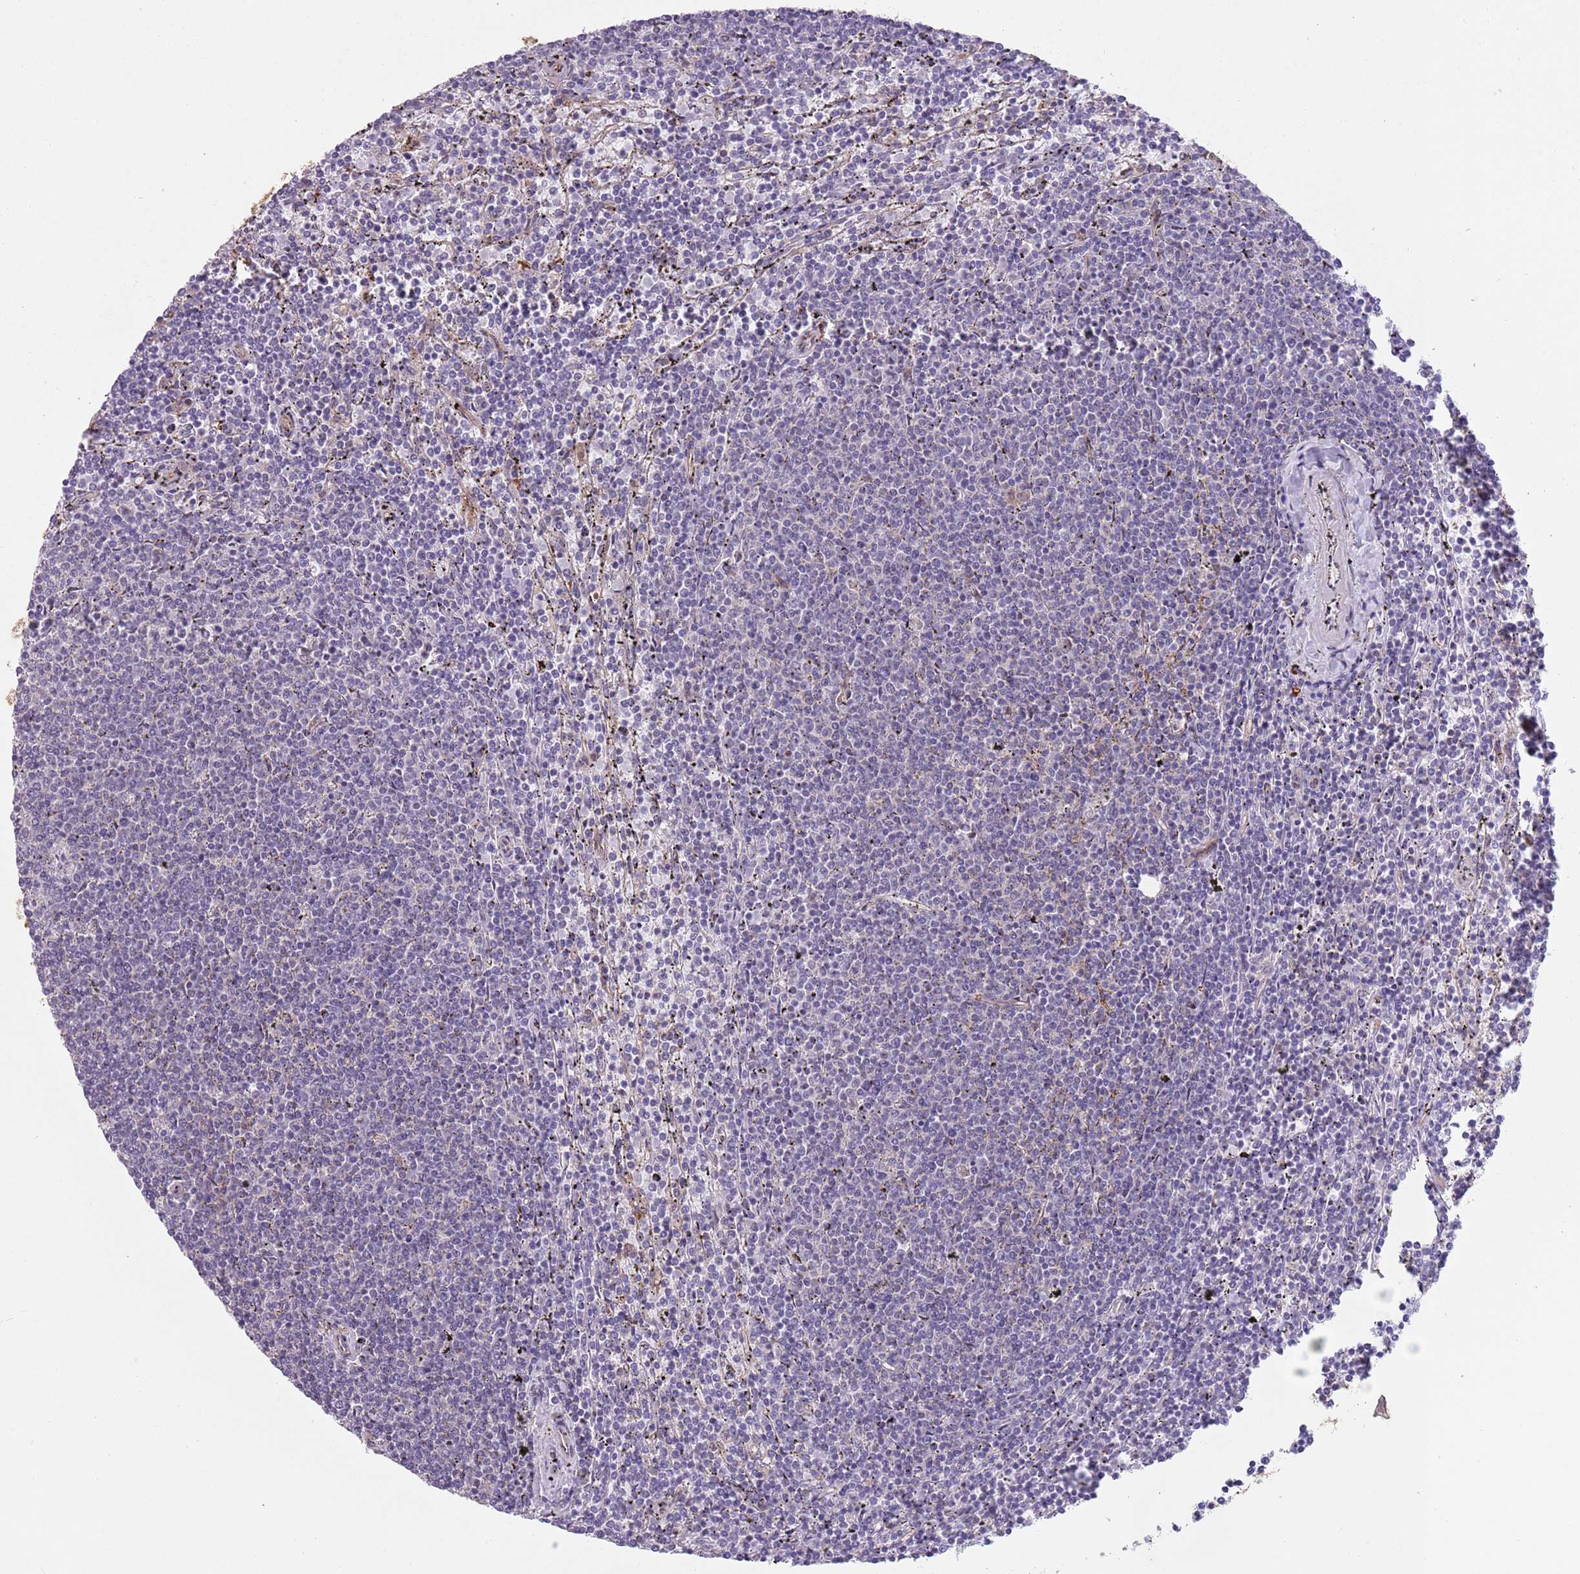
{"staining": {"intensity": "negative", "quantity": "none", "location": "none"}, "tissue": "lymphoma", "cell_type": "Tumor cells", "image_type": "cancer", "snomed": [{"axis": "morphology", "description": "Malignant lymphoma, non-Hodgkin's type, Low grade"}, {"axis": "topography", "description": "Spleen"}], "caption": "Low-grade malignant lymphoma, non-Hodgkin's type was stained to show a protein in brown. There is no significant expression in tumor cells.", "gene": "CREBZF", "patient": {"sex": "female", "age": 50}}